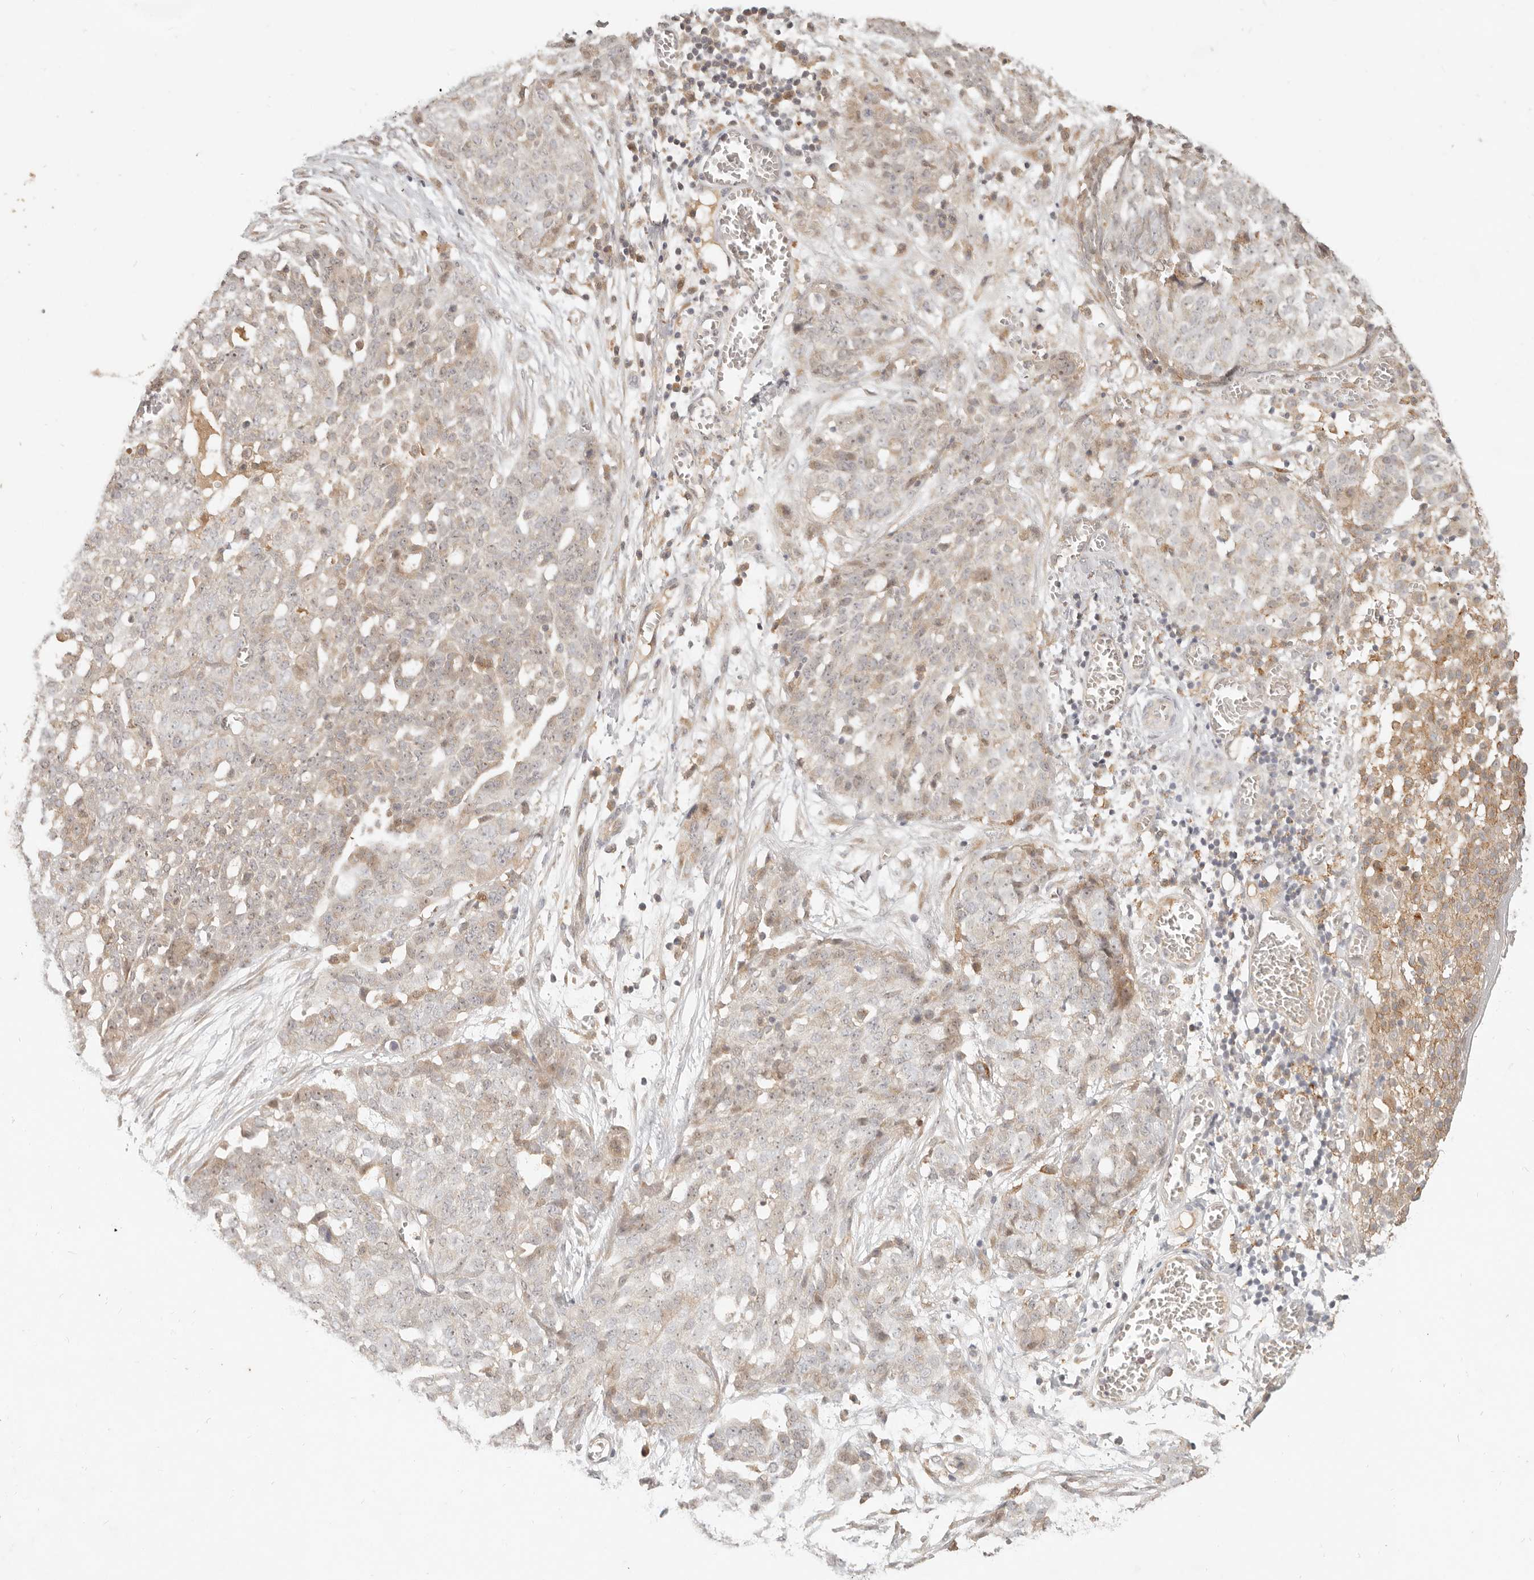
{"staining": {"intensity": "weak", "quantity": "<25%", "location": "cytoplasmic/membranous"}, "tissue": "ovarian cancer", "cell_type": "Tumor cells", "image_type": "cancer", "snomed": [{"axis": "morphology", "description": "Cystadenocarcinoma, serous, NOS"}, {"axis": "topography", "description": "Soft tissue"}, {"axis": "topography", "description": "Ovary"}], "caption": "Tumor cells are negative for brown protein staining in ovarian serous cystadenocarcinoma.", "gene": "UBXN11", "patient": {"sex": "female", "age": 57}}